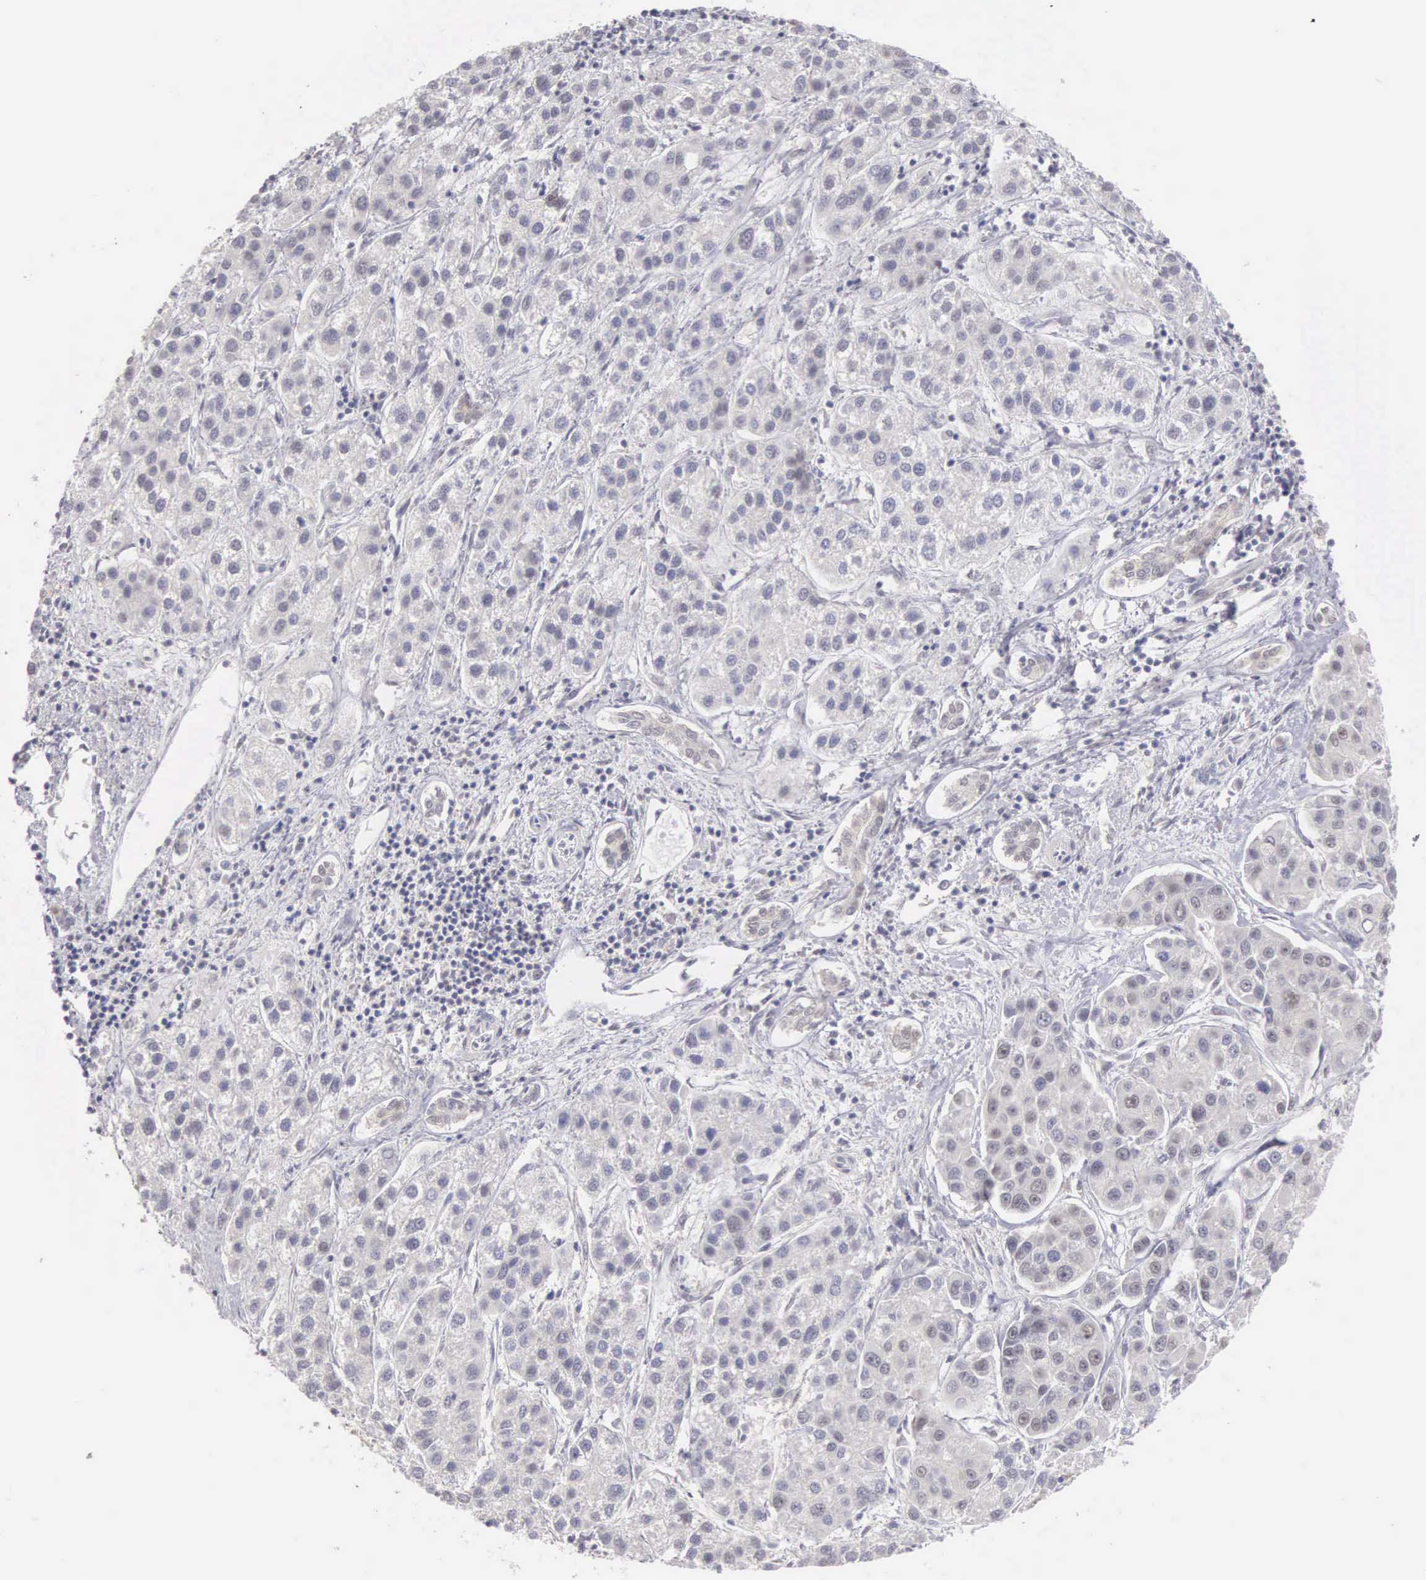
{"staining": {"intensity": "negative", "quantity": "none", "location": "none"}, "tissue": "liver cancer", "cell_type": "Tumor cells", "image_type": "cancer", "snomed": [{"axis": "morphology", "description": "Carcinoma, Hepatocellular, NOS"}, {"axis": "topography", "description": "Liver"}], "caption": "Tumor cells are negative for brown protein staining in hepatocellular carcinoma (liver).", "gene": "UBA1", "patient": {"sex": "female", "age": 85}}